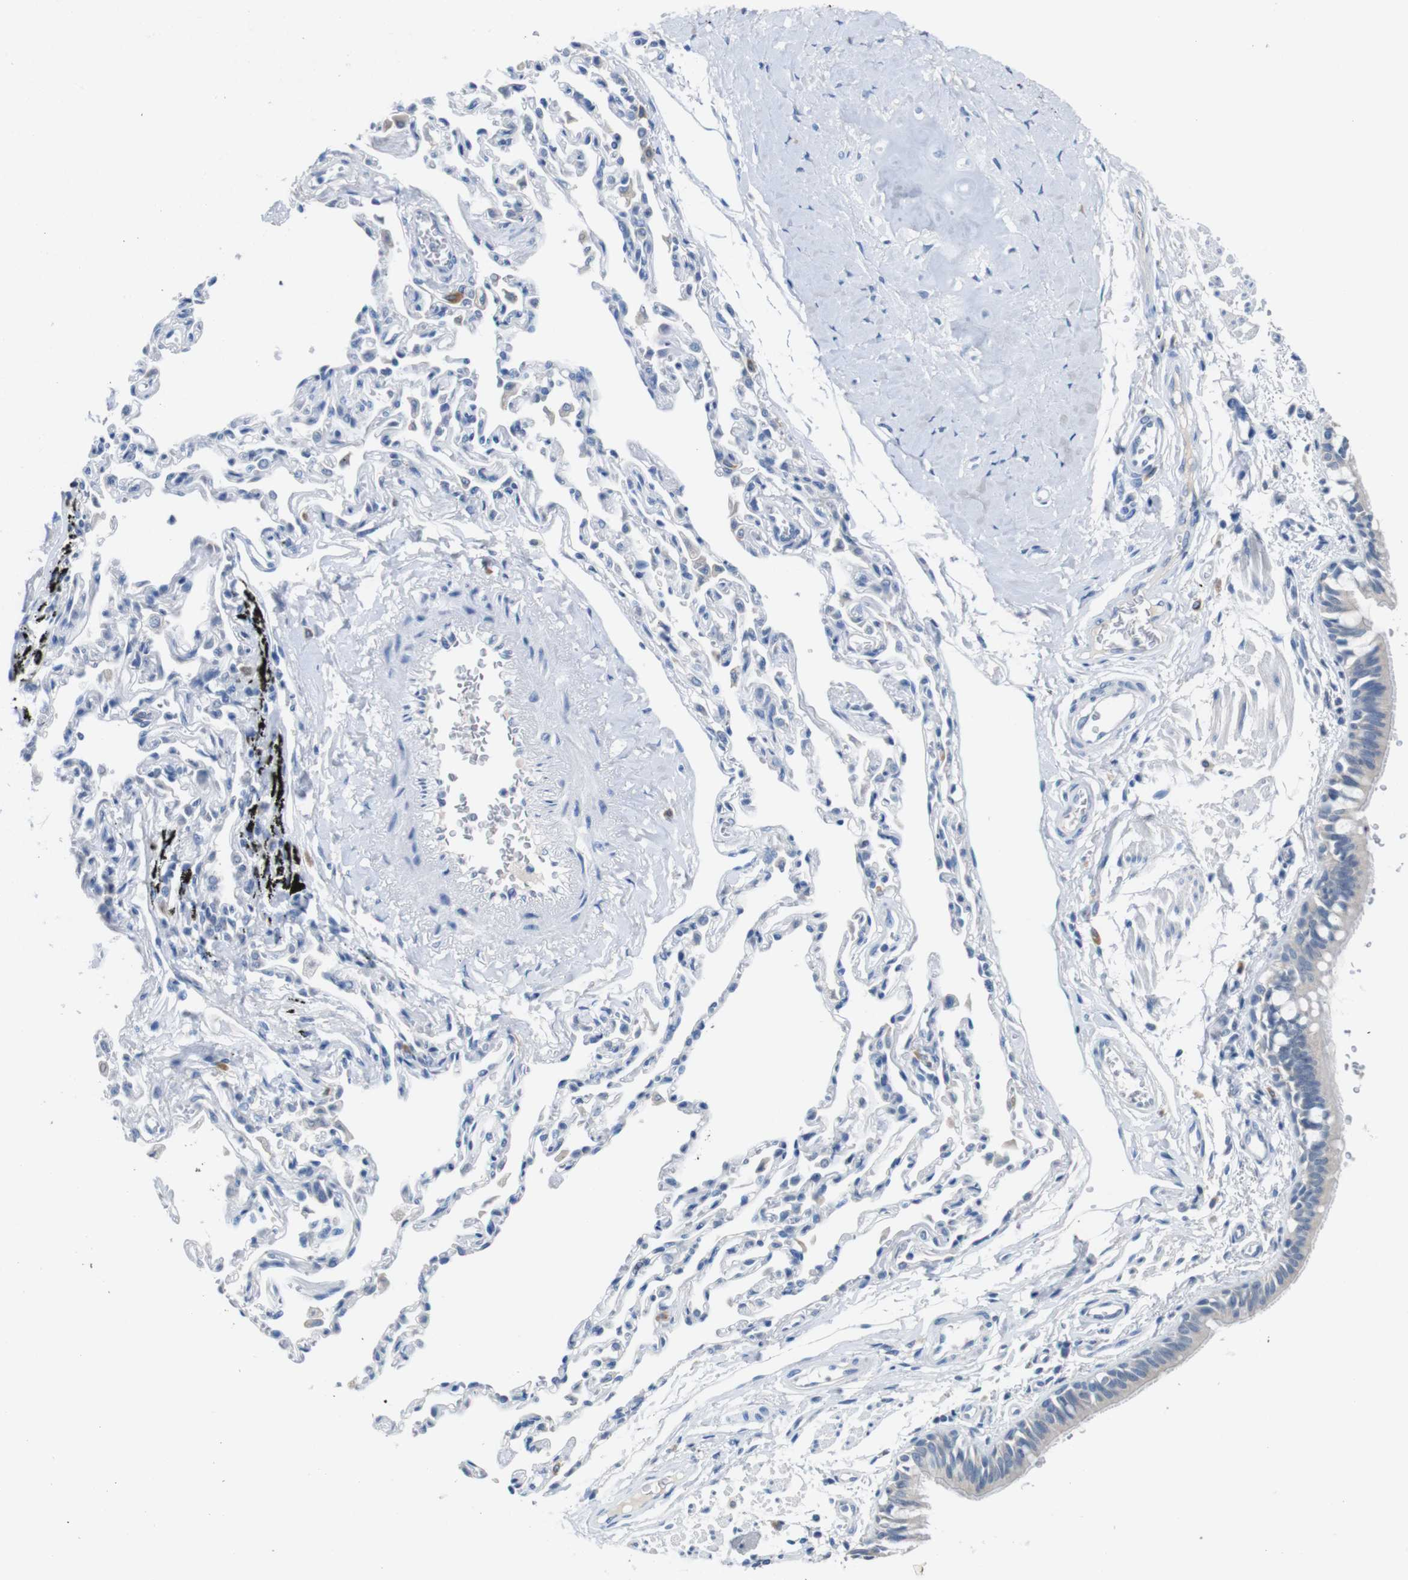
{"staining": {"intensity": "weak", "quantity": "<25%", "location": "cytoplasmic/membranous"}, "tissue": "bronchus", "cell_type": "Respiratory epithelial cells", "image_type": "normal", "snomed": [{"axis": "morphology", "description": "Normal tissue, NOS"}, {"axis": "topography", "description": "Bronchus"}, {"axis": "topography", "description": "Lung"}], "caption": "The histopathology image exhibits no significant positivity in respiratory epithelial cells of bronchus. Nuclei are stained in blue.", "gene": "SLC2A8", "patient": {"sex": "male", "age": 64}}